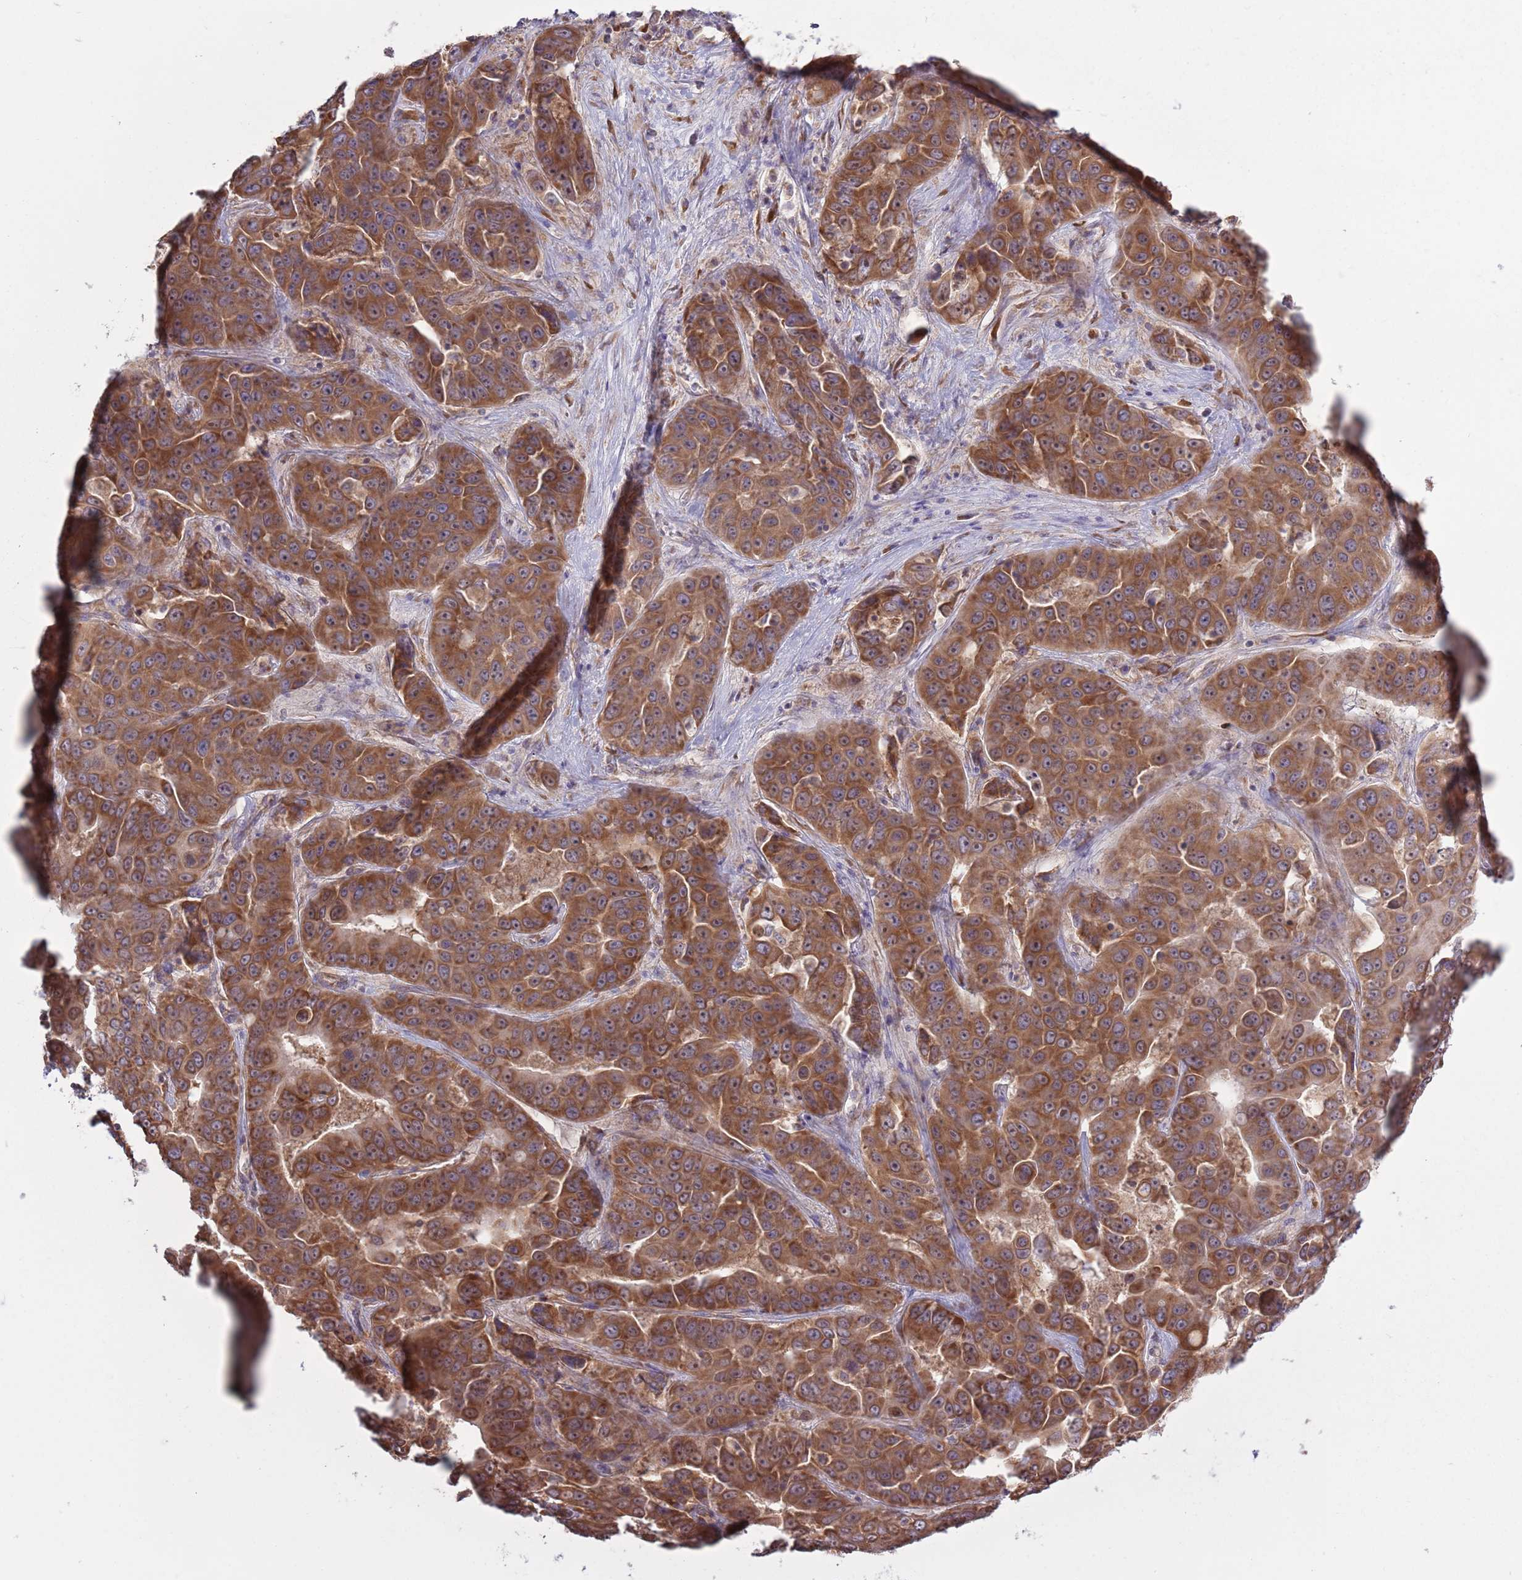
{"staining": {"intensity": "strong", "quantity": ">75%", "location": "cytoplasmic/membranous,nuclear"}, "tissue": "liver cancer", "cell_type": "Tumor cells", "image_type": "cancer", "snomed": [{"axis": "morphology", "description": "Cholangiocarcinoma"}, {"axis": "topography", "description": "Liver"}], "caption": "Immunohistochemical staining of human liver cancer reveals strong cytoplasmic/membranous and nuclear protein expression in approximately >75% of tumor cells.", "gene": "RPL17-C18orf32", "patient": {"sex": "female", "age": 52}}